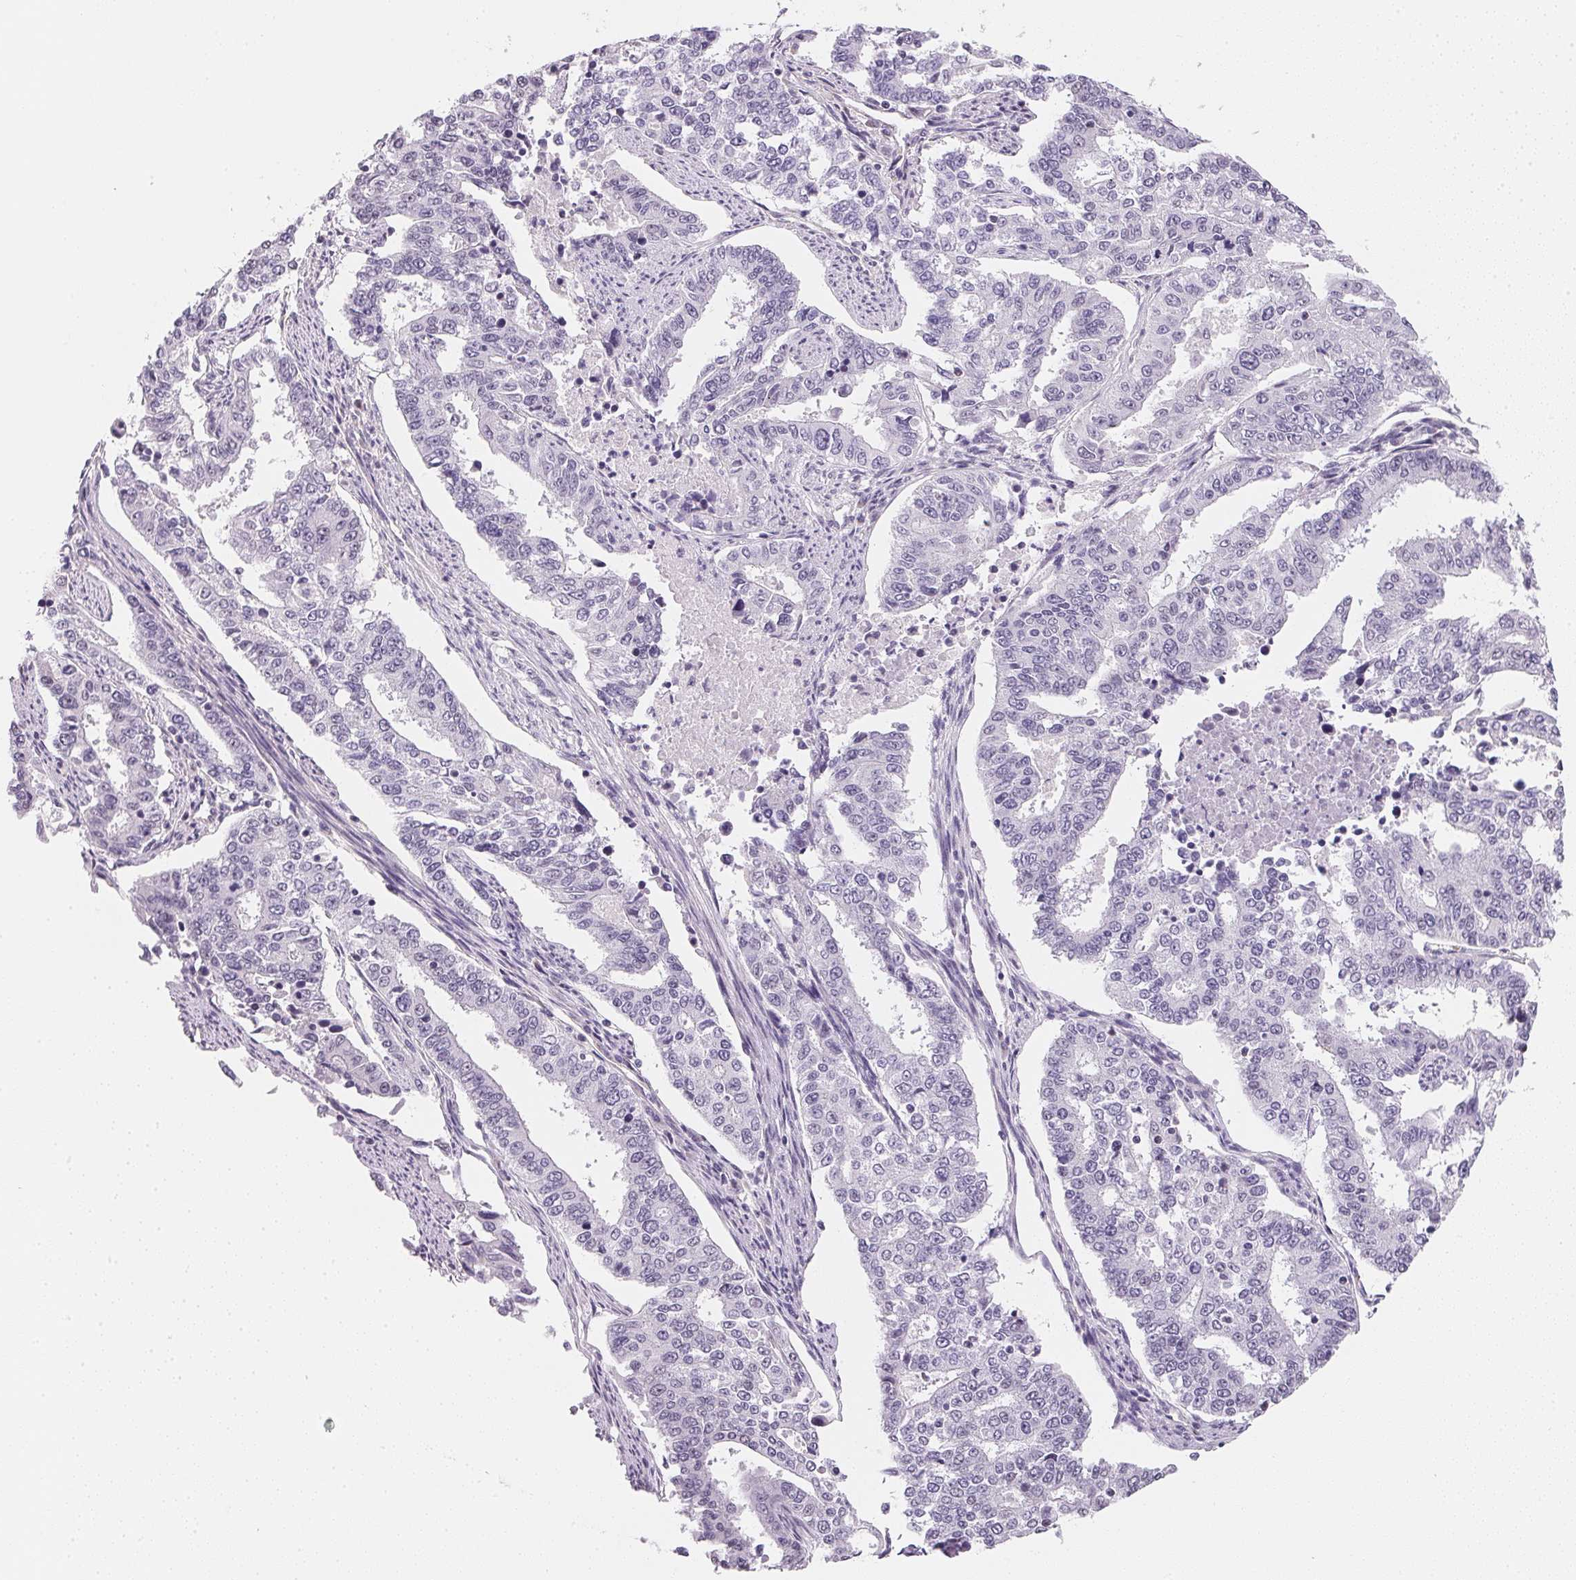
{"staining": {"intensity": "negative", "quantity": "none", "location": "none"}, "tissue": "endometrial cancer", "cell_type": "Tumor cells", "image_type": "cancer", "snomed": [{"axis": "morphology", "description": "Adenocarcinoma, NOS"}, {"axis": "topography", "description": "Uterus"}], "caption": "Image shows no significant protein staining in tumor cells of endometrial cancer.", "gene": "GIPC2", "patient": {"sex": "female", "age": 59}}